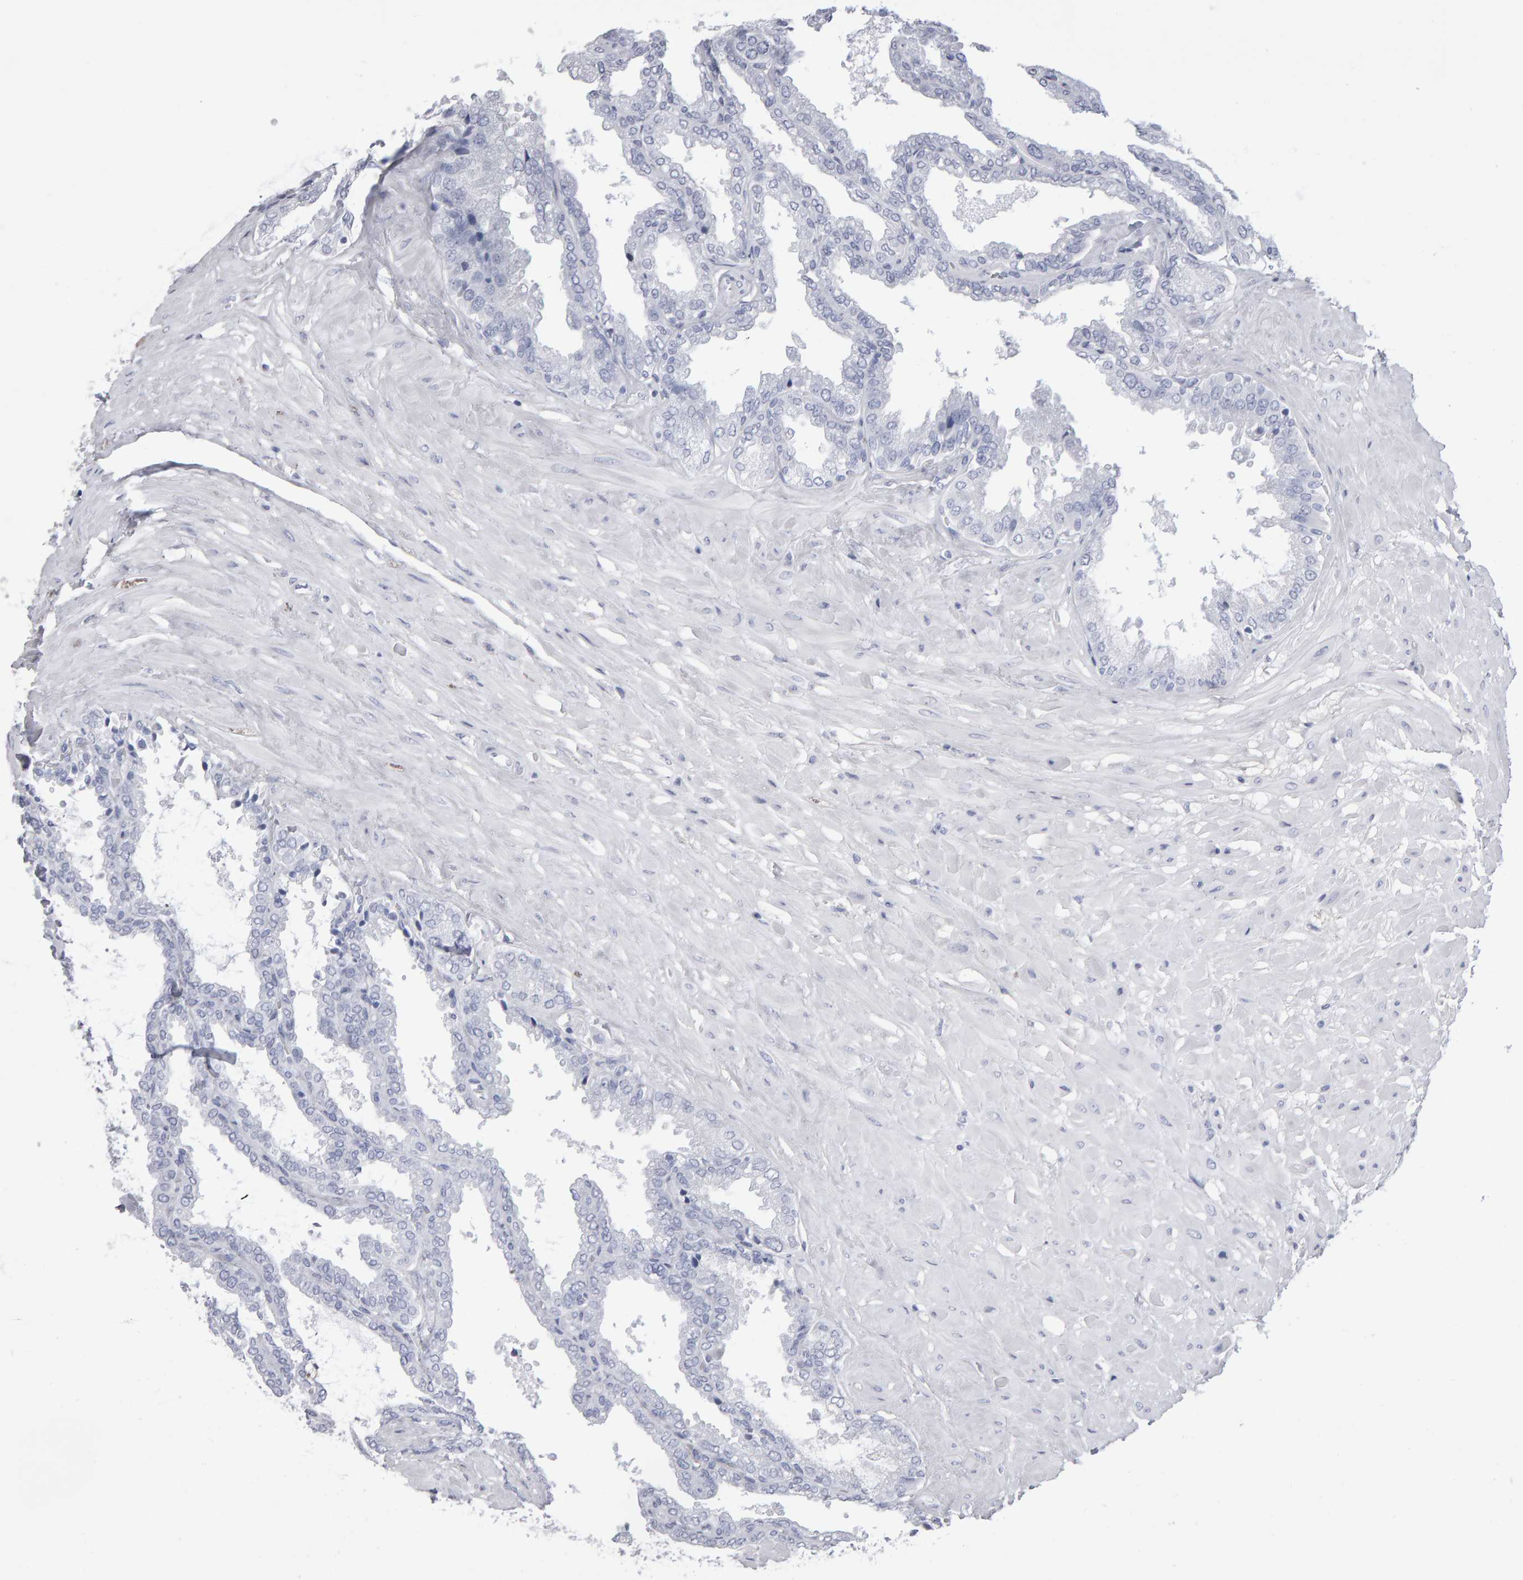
{"staining": {"intensity": "negative", "quantity": "none", "location": "none"}, "tissue": "seminal vesicle", "cell_type": "Glandular cells", "image_type": "normal", "snomed": [{"axis": "morphology", "description": "Normal tissue, NOS"}, {"axis": "topography", "description": "Seminal veicle"}], "caption": "IHC histopathology image of benign seminal vesicle stained for a protein (brown), which displays no expression in glandular cells. (Stains: DAB (3,3'-diaminobenzidine) immunohistochemistry with hematoxylin counter stain, Microscopy: brightfield microscopy at high magnification).", "gene": "NCDN", "patient": {"sex": "male", "age": 46}}